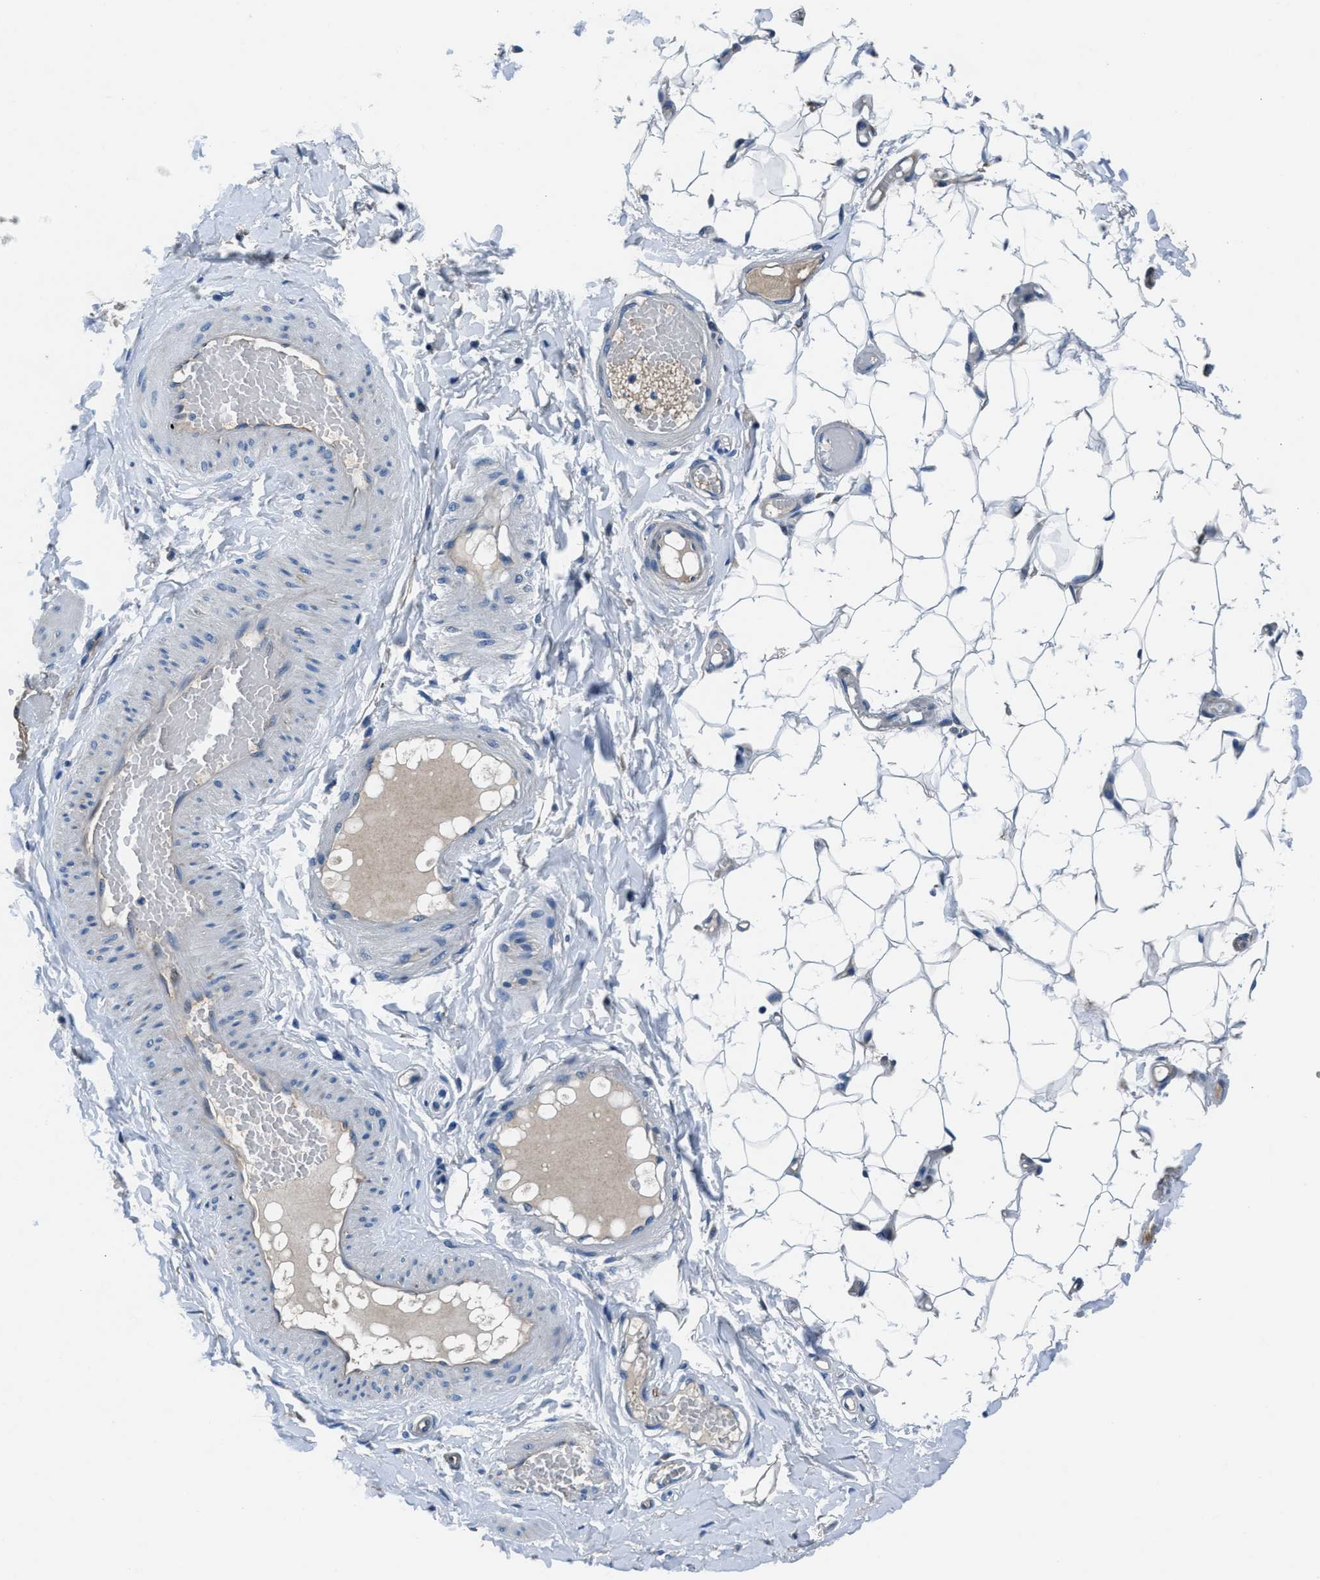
{"staining": {"intensity": "negative", "quantity": "none", "location": "none"}, "tissue": "adipose tissue", "cell_type": "Adipocytes", "image_type": "normal", "snomed": [{"axis": "morphology", "description": "Normal tissue, NOS"}, {"axis": "topography", "description": "Adipose tissue"}, {"axis": "topography", "description": "Vascular tissue"}, {"axis": "topography", "description": "Peripheral nerve tissue"}], "caption": "This photomicrograph is of normal adipose tissue stained with immunohistochemistry (IHC) to label a protein in brown with the nuclei are counter-stained blue. There is no positivity in adipocytes.", "gene": "PRTFDC1", "patient": {"sex": "male", "age": 25}}